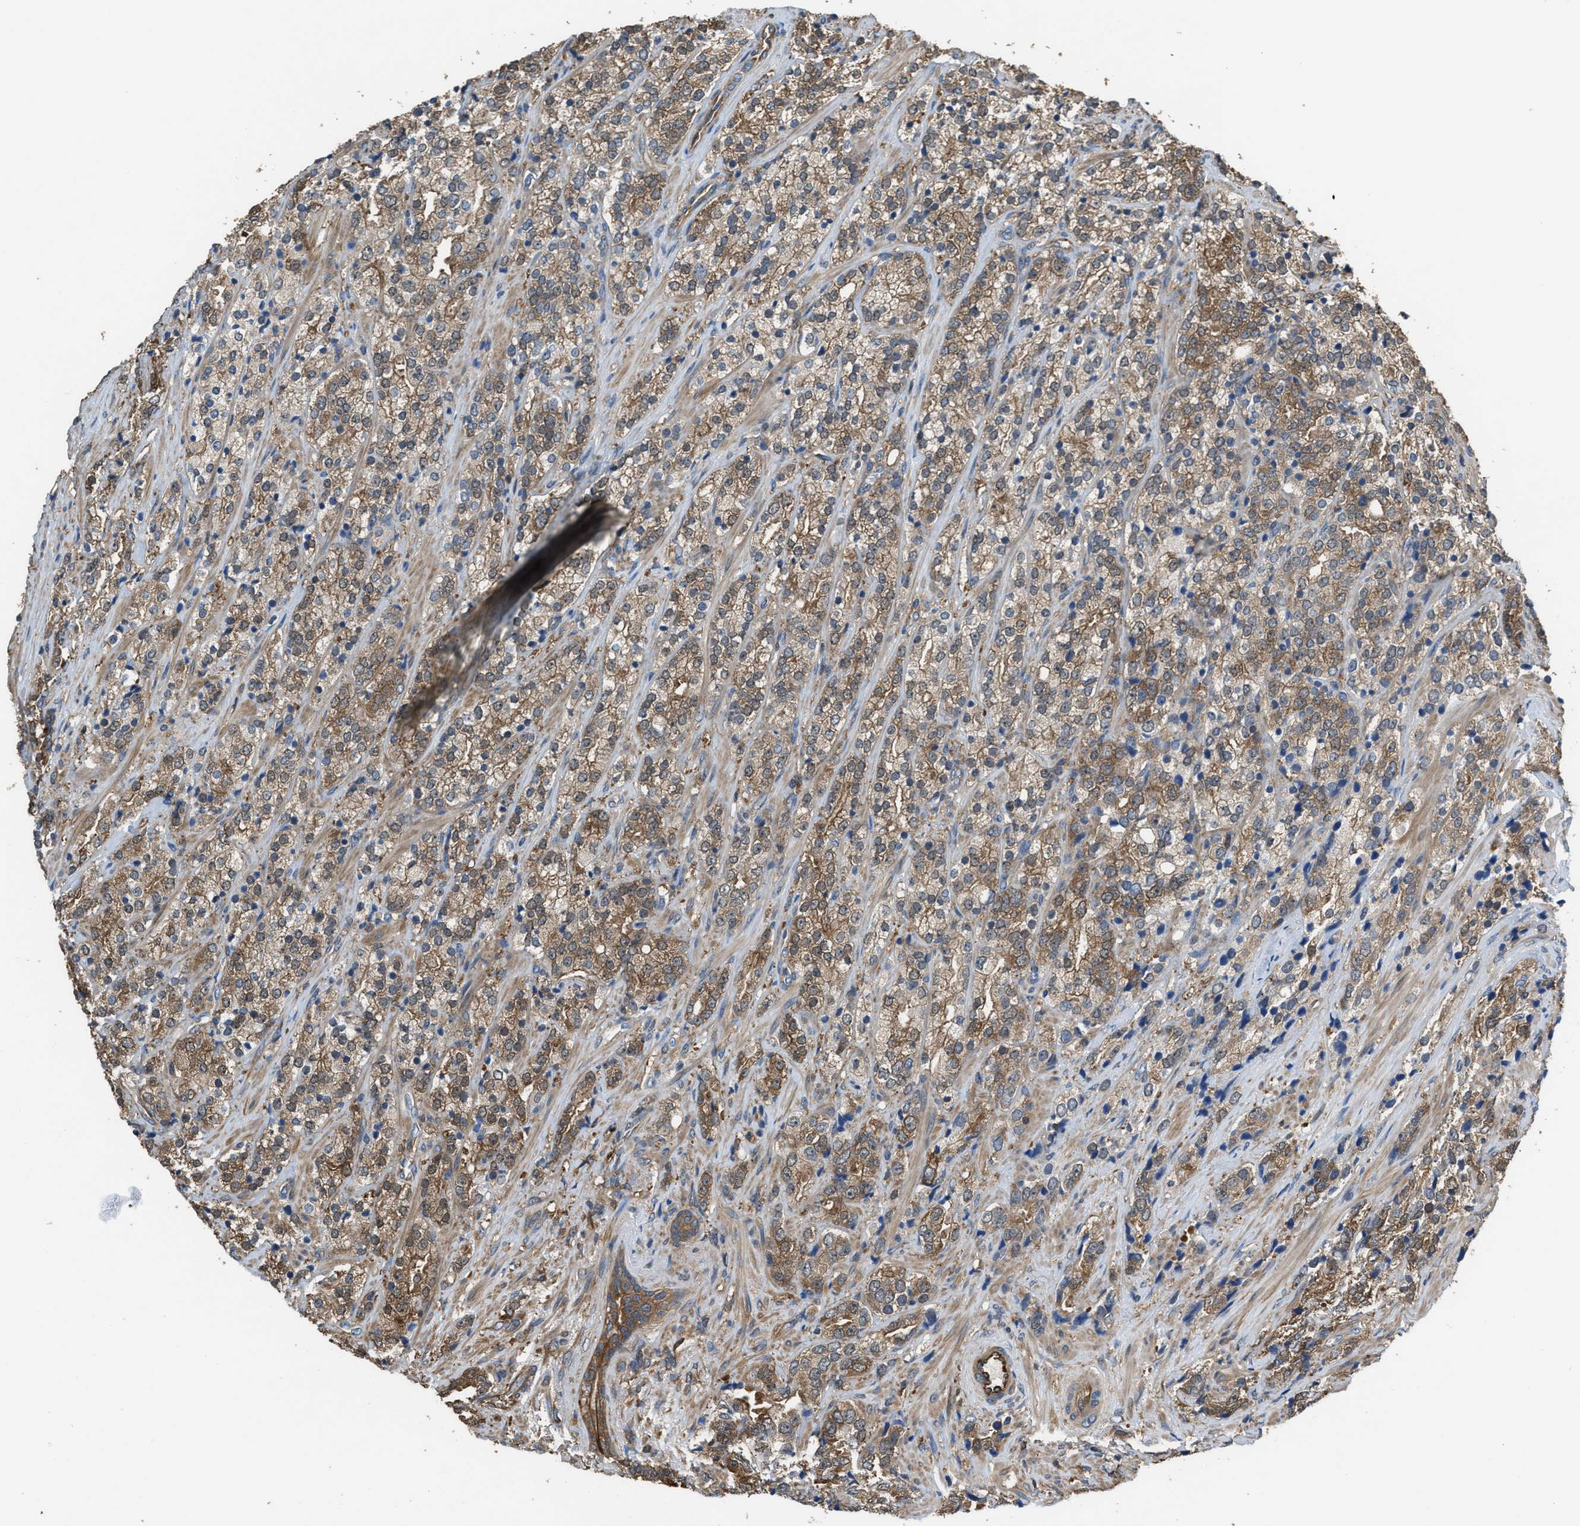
{"staining": {"intensity": "moderate", "quantity": ">75%", "location": "cytoplasmic/membranous"}, "tissue": "prostate cancer", "cell_type": "Tumor cells", "image_type": "cancer", "snomed": [{"axis": "morphology", "description": "Adenocarcinoma, High grade"}, {"axis": "topography", "description": "Prostate"}], "caption": "Immunohistochemical staining of prostate cancer exhibits medium levels of moderate cytoplasmic/membranous positivity in approximately >75% of tumor cells. (DAB (3,3'-diaminobenzidine) IHC with brightfield microscopy, high magnification).", "gene": "ATIC", "patient": {"sex": "male", "age": 71}}